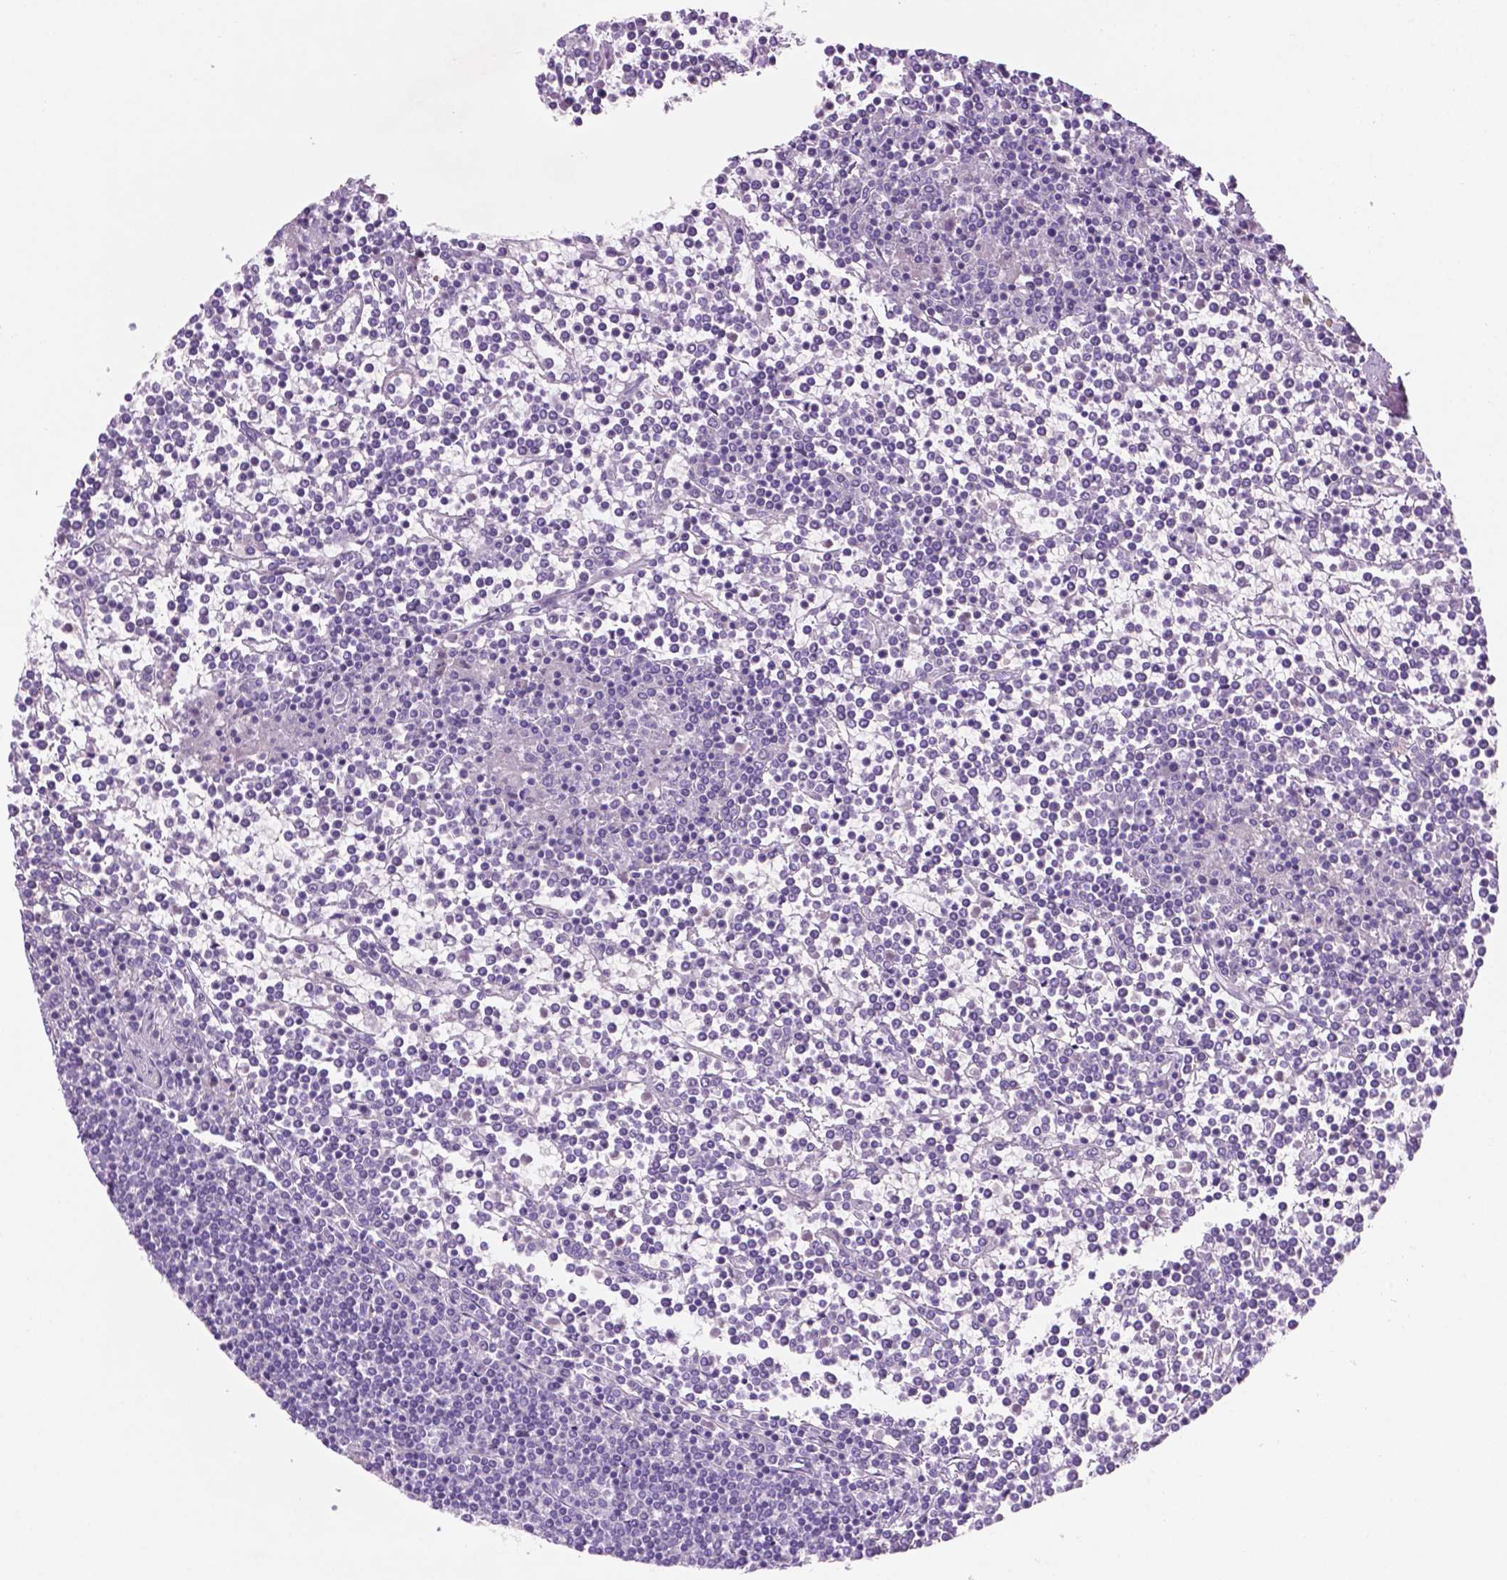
{"staining": {"intensity": "negative", "quantity": "none", "location": "none"}, "tissue": "lymphoma", "cell_type": "Tumor cells", "image_type": "cancer", "snomed": [{"axis": "morphology", "description": "Malignant lymphoma, non-Hodgkin's type, Low grade"}, {"axis": "topography", "description": "Spleen"}], "caption": "Tumor cells show no significant expression in low-grade malignant lymphoma, non-Hodgkin's type.", "gene": "POU4F1", "patient": {"sex": "female", "age": 19}}